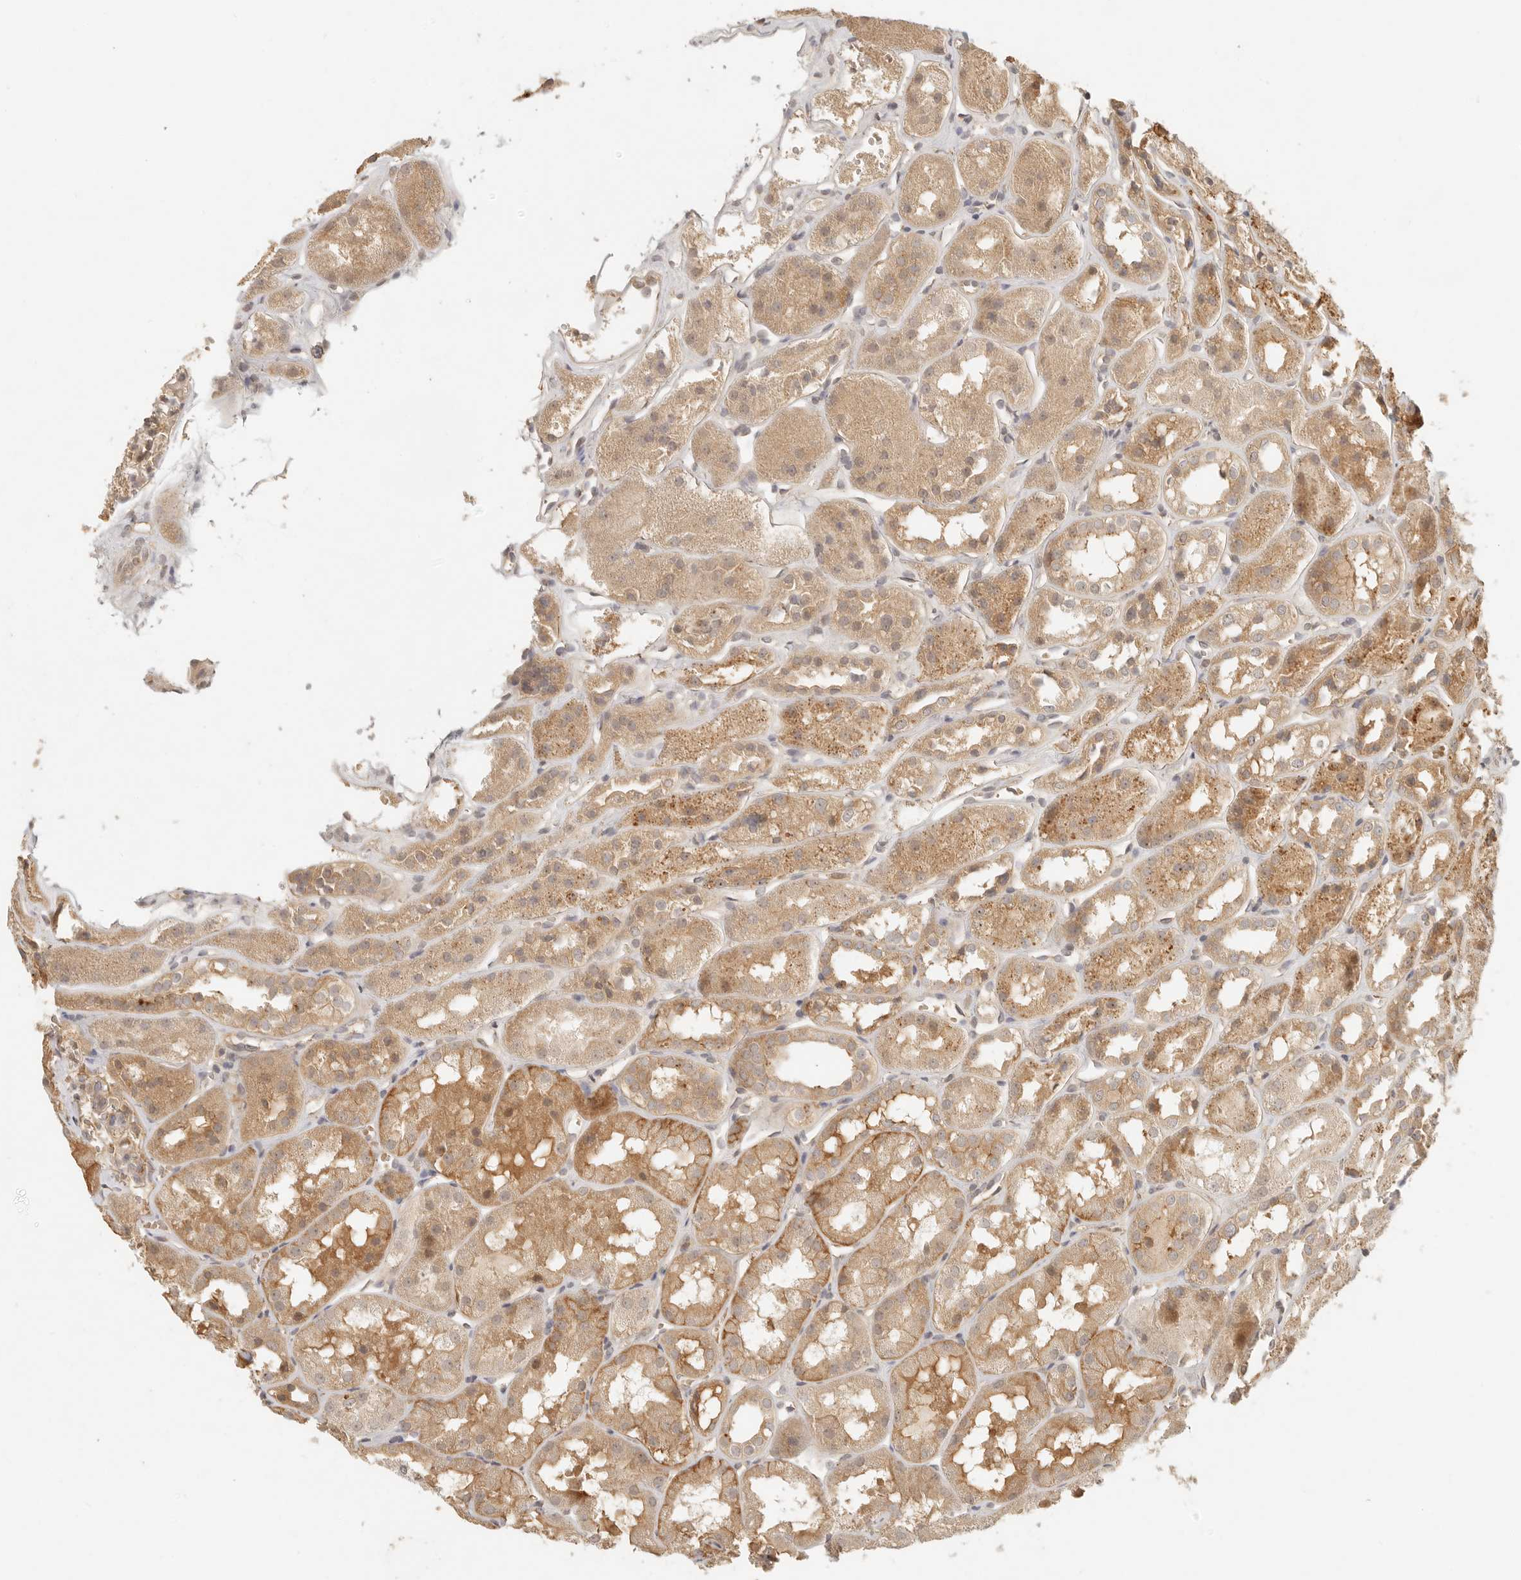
{"staining": {"intensity": "weak", "quantity": "25%-75%", "location": "cytoplasmic/membranous"}, "tissue": "kidney", "cell_type": "Cells in glomeruli", "image_type": "normal", "snomed": [{"axis": "morphology", "description": "Normal tissue, NOS"}, {"axis": "topography", "description": "Kidney"}], "caption": "IHC staining of unremarkable kidney, which reveals low levels of weak cytoplasmic/membranous staining in approximately 25%-75% of cells in glomeruli indicating weak cytoplasmic/membranous protein positivity. The staining was performed using DAB (brown) for protein detection and nuclei were counterstained in hematoxylin (blue).", "gene": "ANKRD61", "patient": {"sex": "male", "age": 16}}